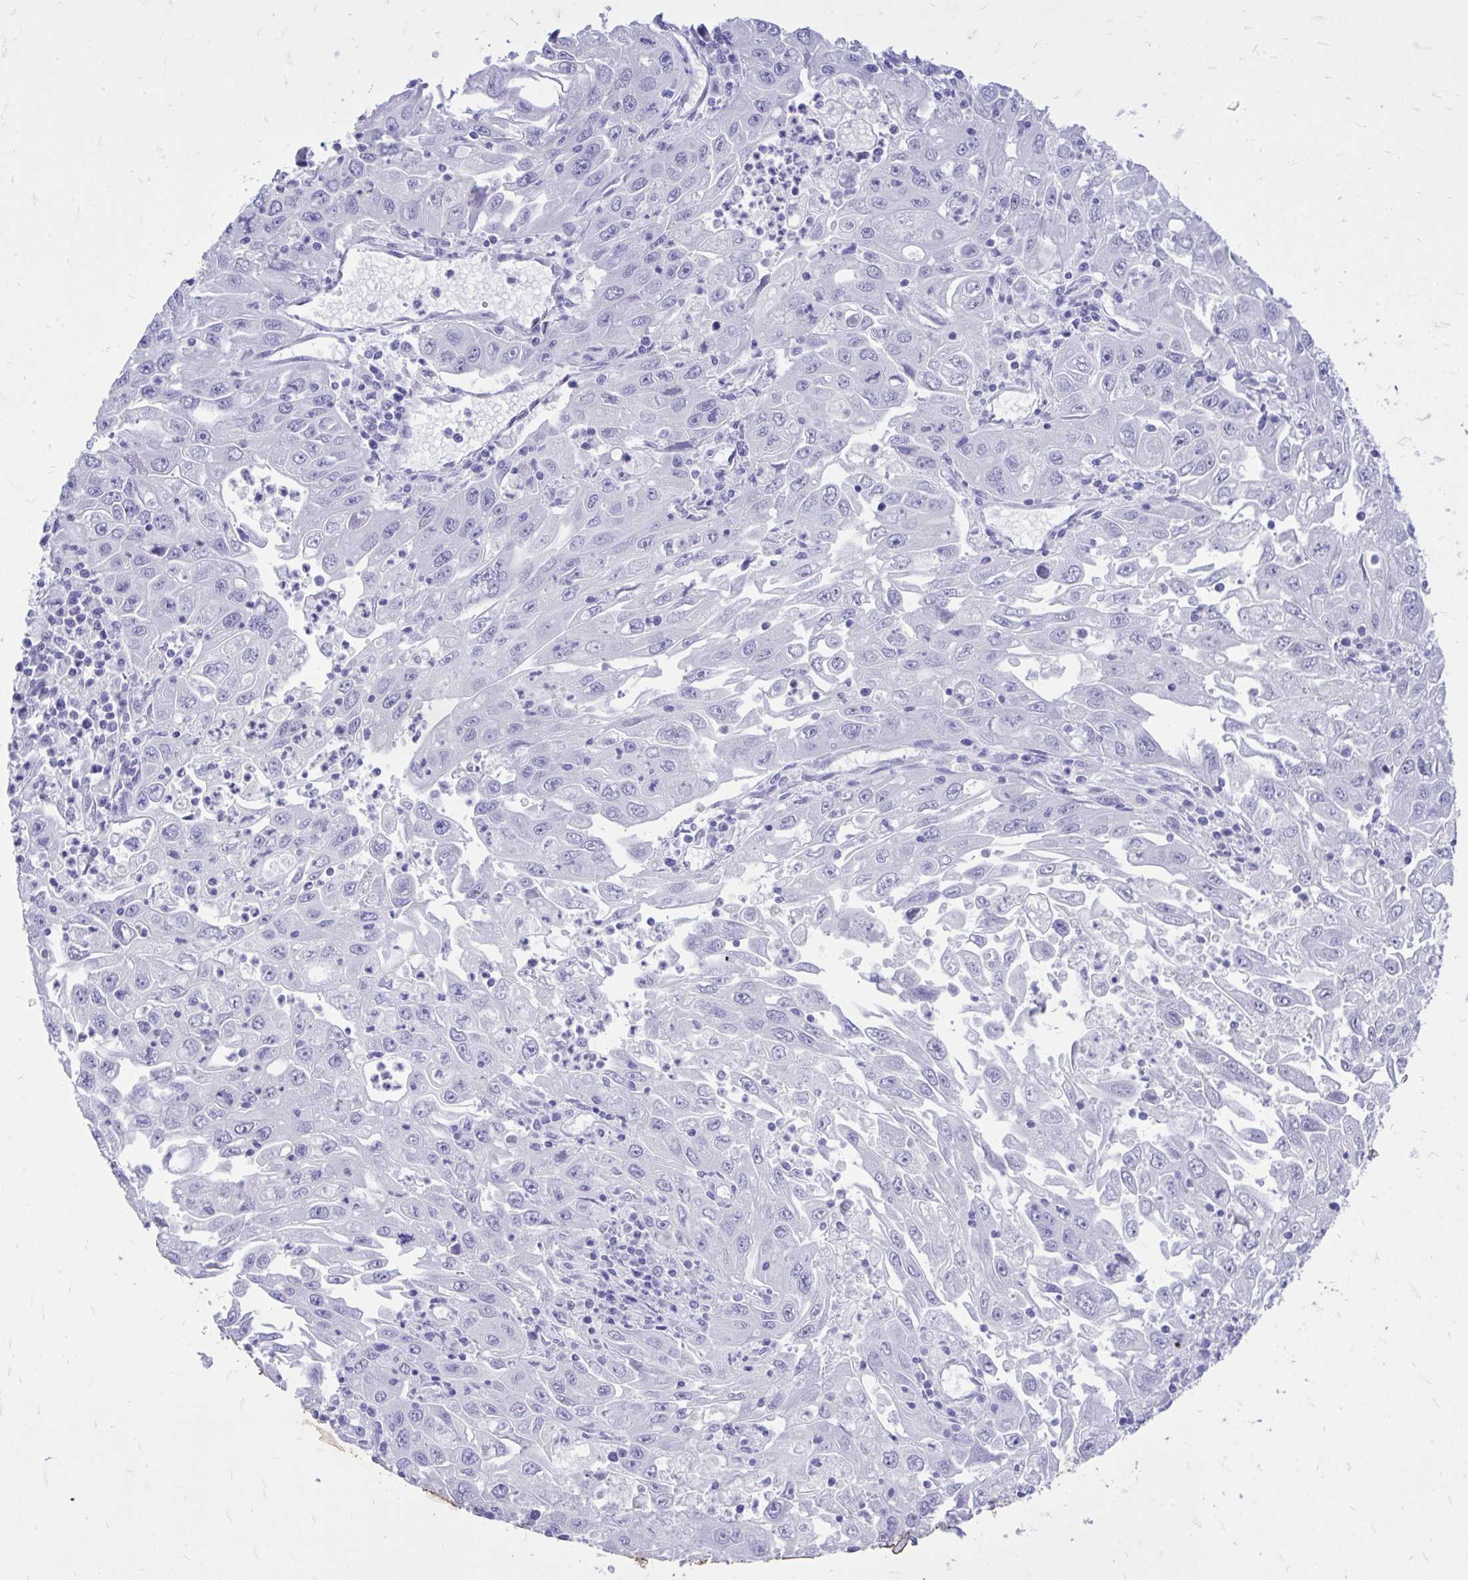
{"staining": {"intensity": "negative", "quantity": "none", "location": "none"}, "tissue": "endometrial cancer", "cell_type": "Tumor cells", "image_type": "cancer", "snomed": [{"axis": "morphology", "description": "Adenocarcinoma, NOS"}, {"axis": "topography", "description": "Uterus"}], "caption": "Histopathology image shows no protein staining in tumor cells of endometrial adenocarcinoma tissue. (DAB immunohistochemistry with hematoxylin counter stain).", "gene": "MON1A", "patient": {"sex": "female", "age": 62}}